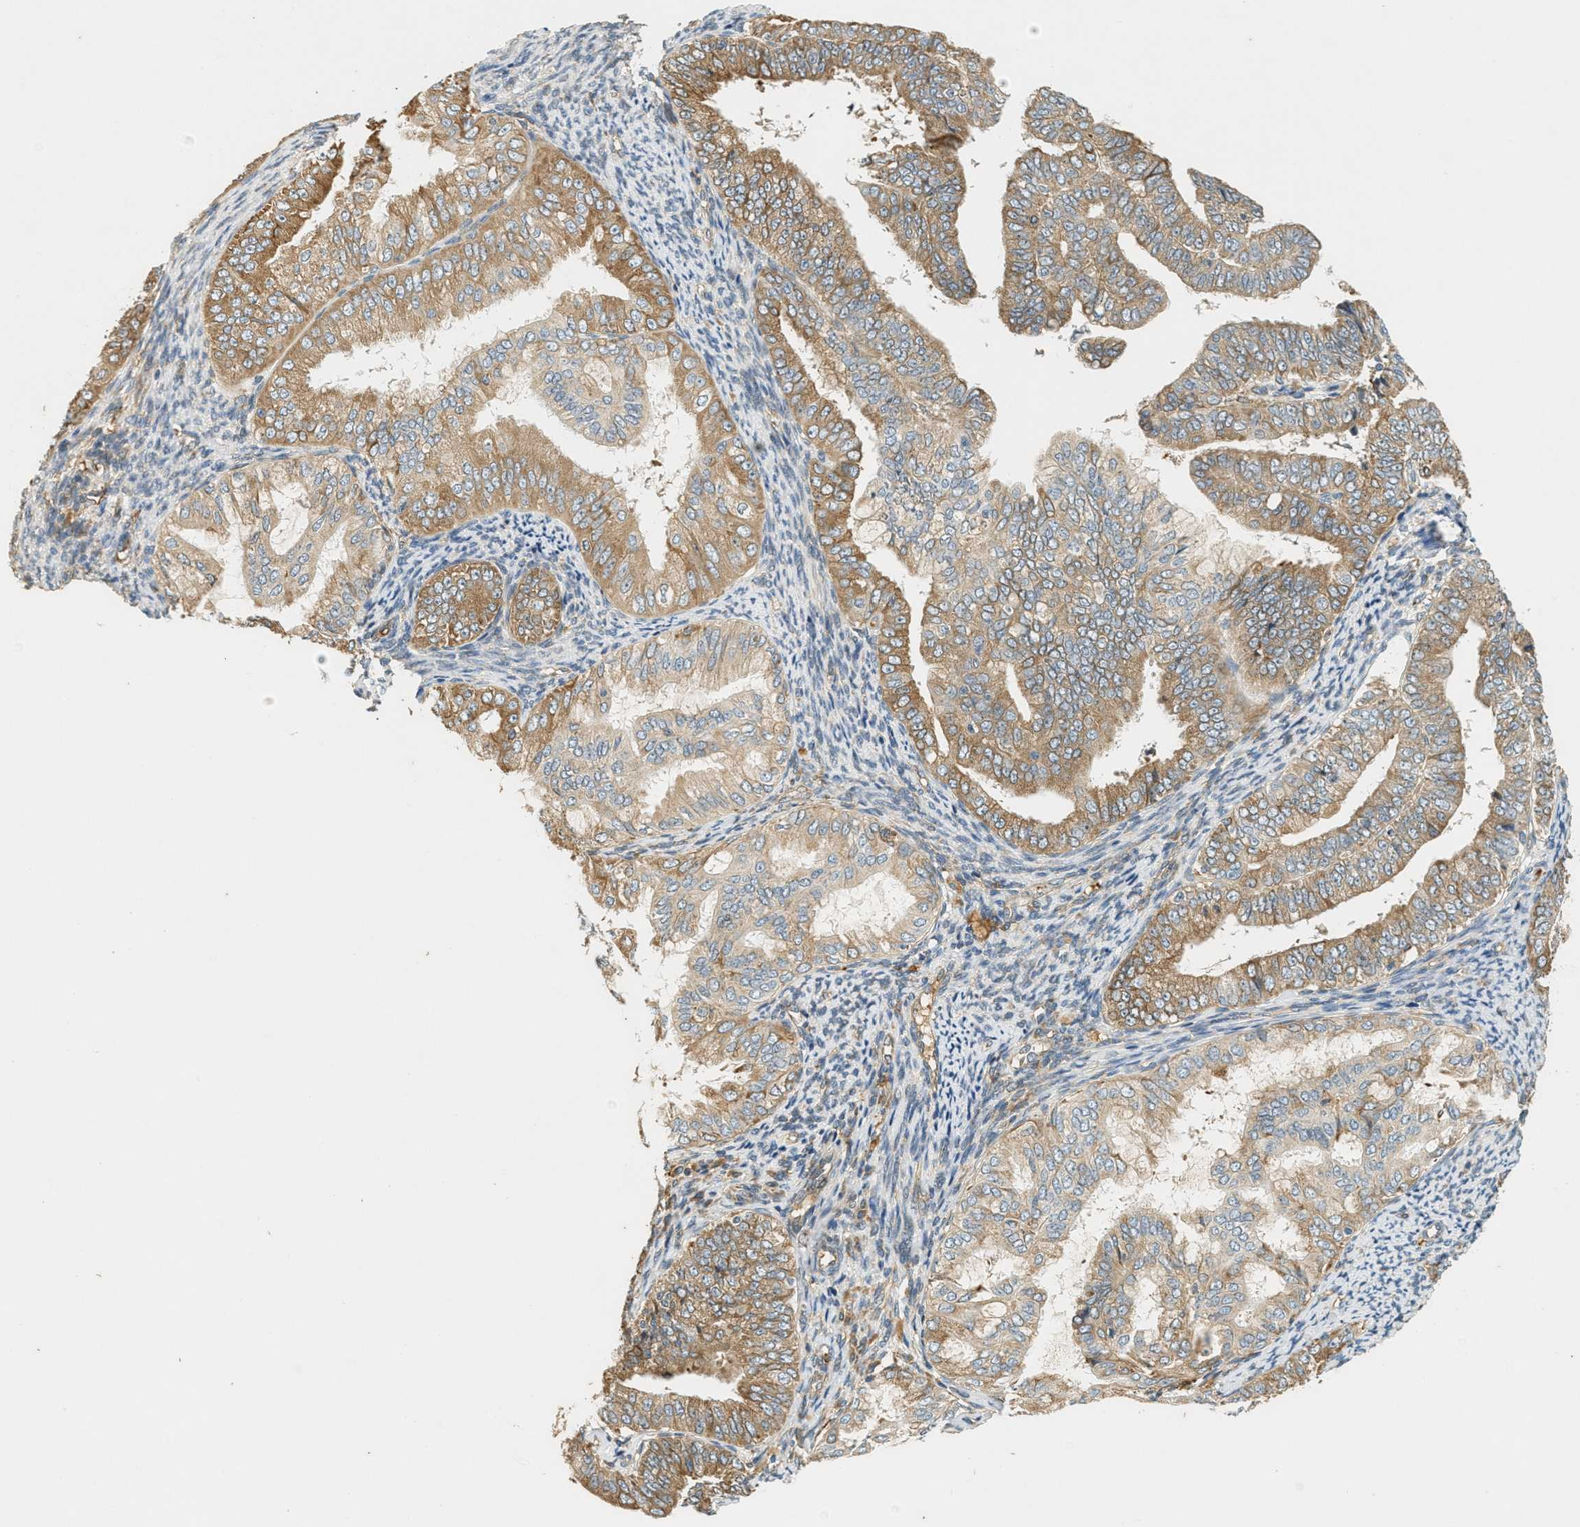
{"staining": {"intensity": "moderate", "quantity": ">75%", "location": "cytoplasmic/membranous"}, "tissue": "endometrial cancer", "cell_type": "Tumor cells", "image_type": "cancer", "snomed": [{"axis": "morphology", "description": "Adenocarcinoma, NOS"}, {"axis": "topography", "description": "Endometrium"}], "caption": "Adenocarcinoma (endometrial) stained for a protein (brown) exhibits moderate cytoplasmic/membranous positive expression in approximately >75% of tumor cells.", "gene": "PDK1", "patient": {"sex": "female", "age": 63}}